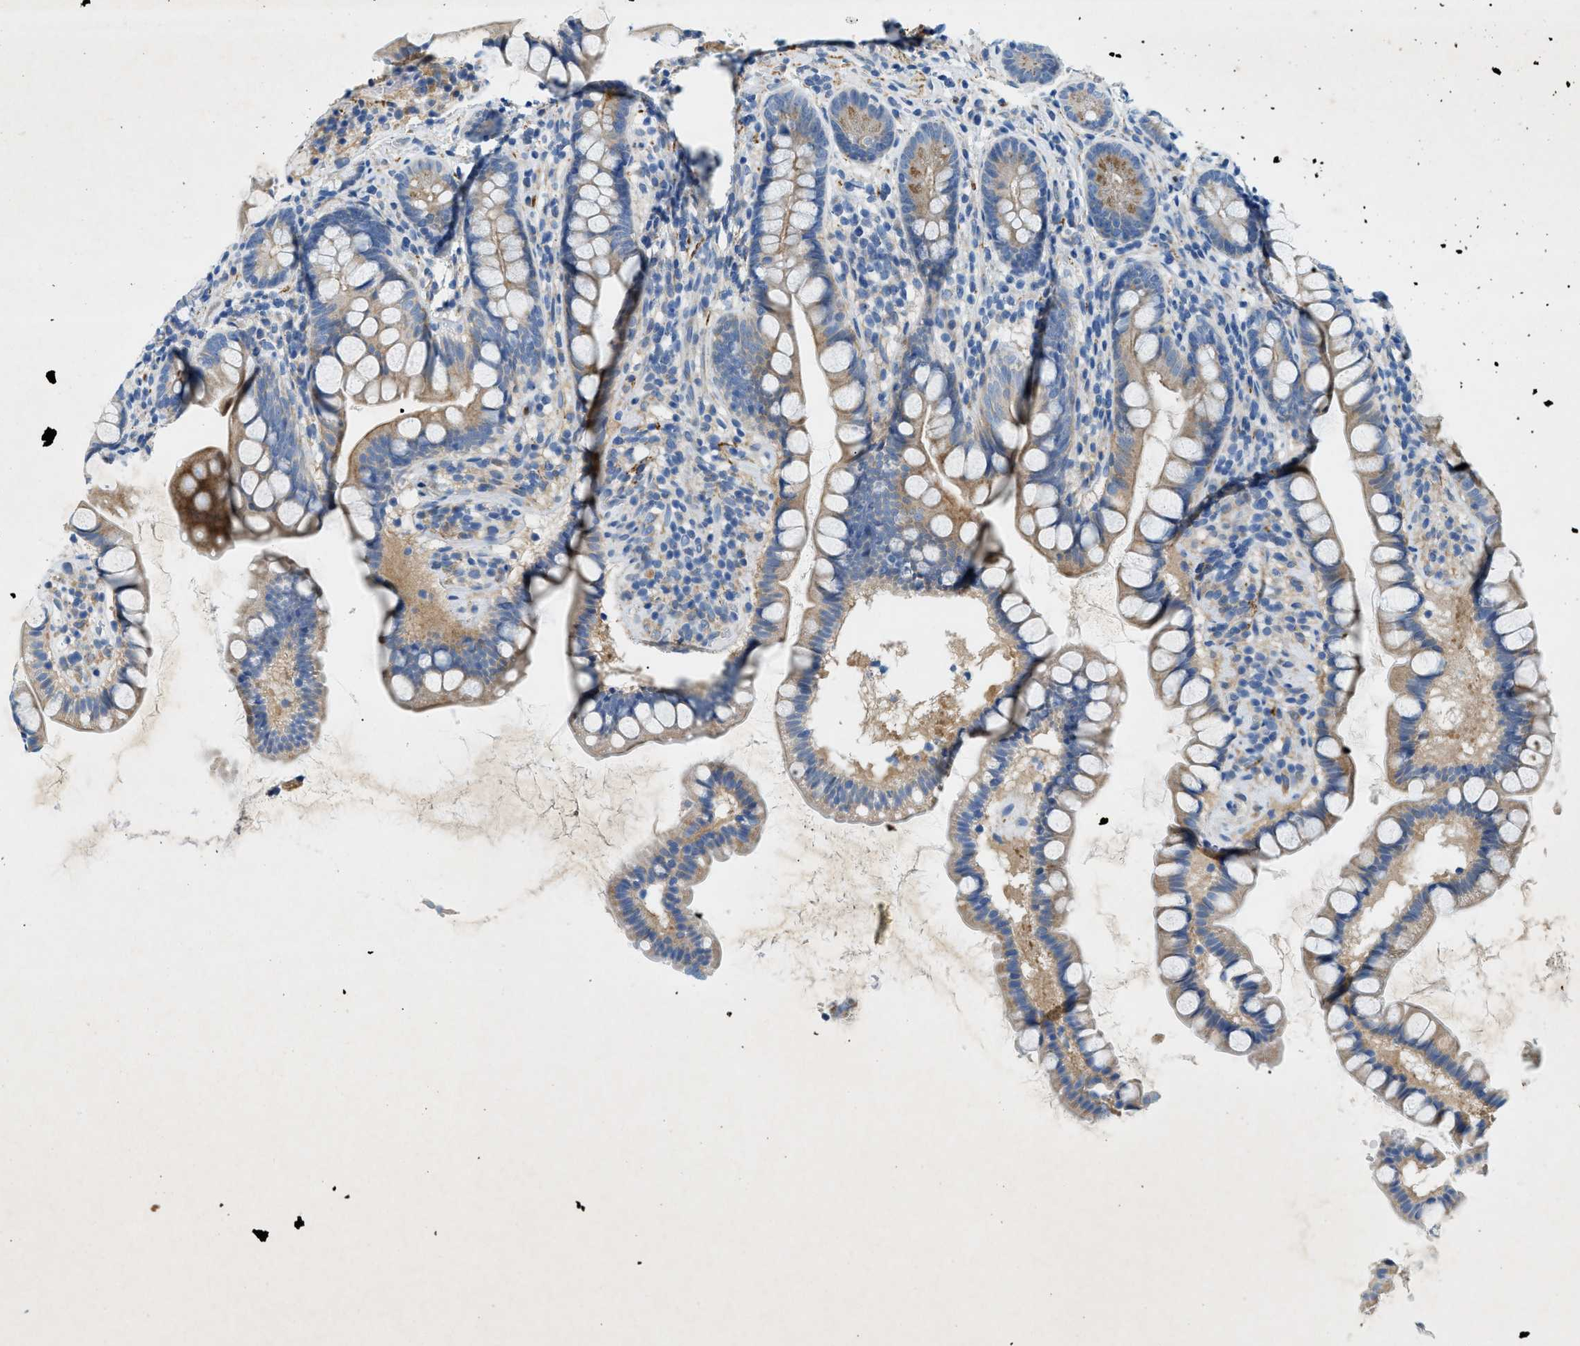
{"staining": {"intensity": "weak", "quantity": "25%-75%", "location": "cytoplasmic/membranous"}, "tissue": "small intestine", "cell_type": "Glandular cells", "image_type": "normal", "snomed": [{"axis": "morphology", "description": "Normal tissue, NOS"}, {"axis": "topography", "description": "Small intestine"}], "caption": "This is an image of immunohistochemistry staining of unremarkable small intestine, which shows weak staining in the cytoplasmic/membranous of glandular cells.", "gene": "ZDHHC13", "patient": {"sex": "female", "age": 84}}